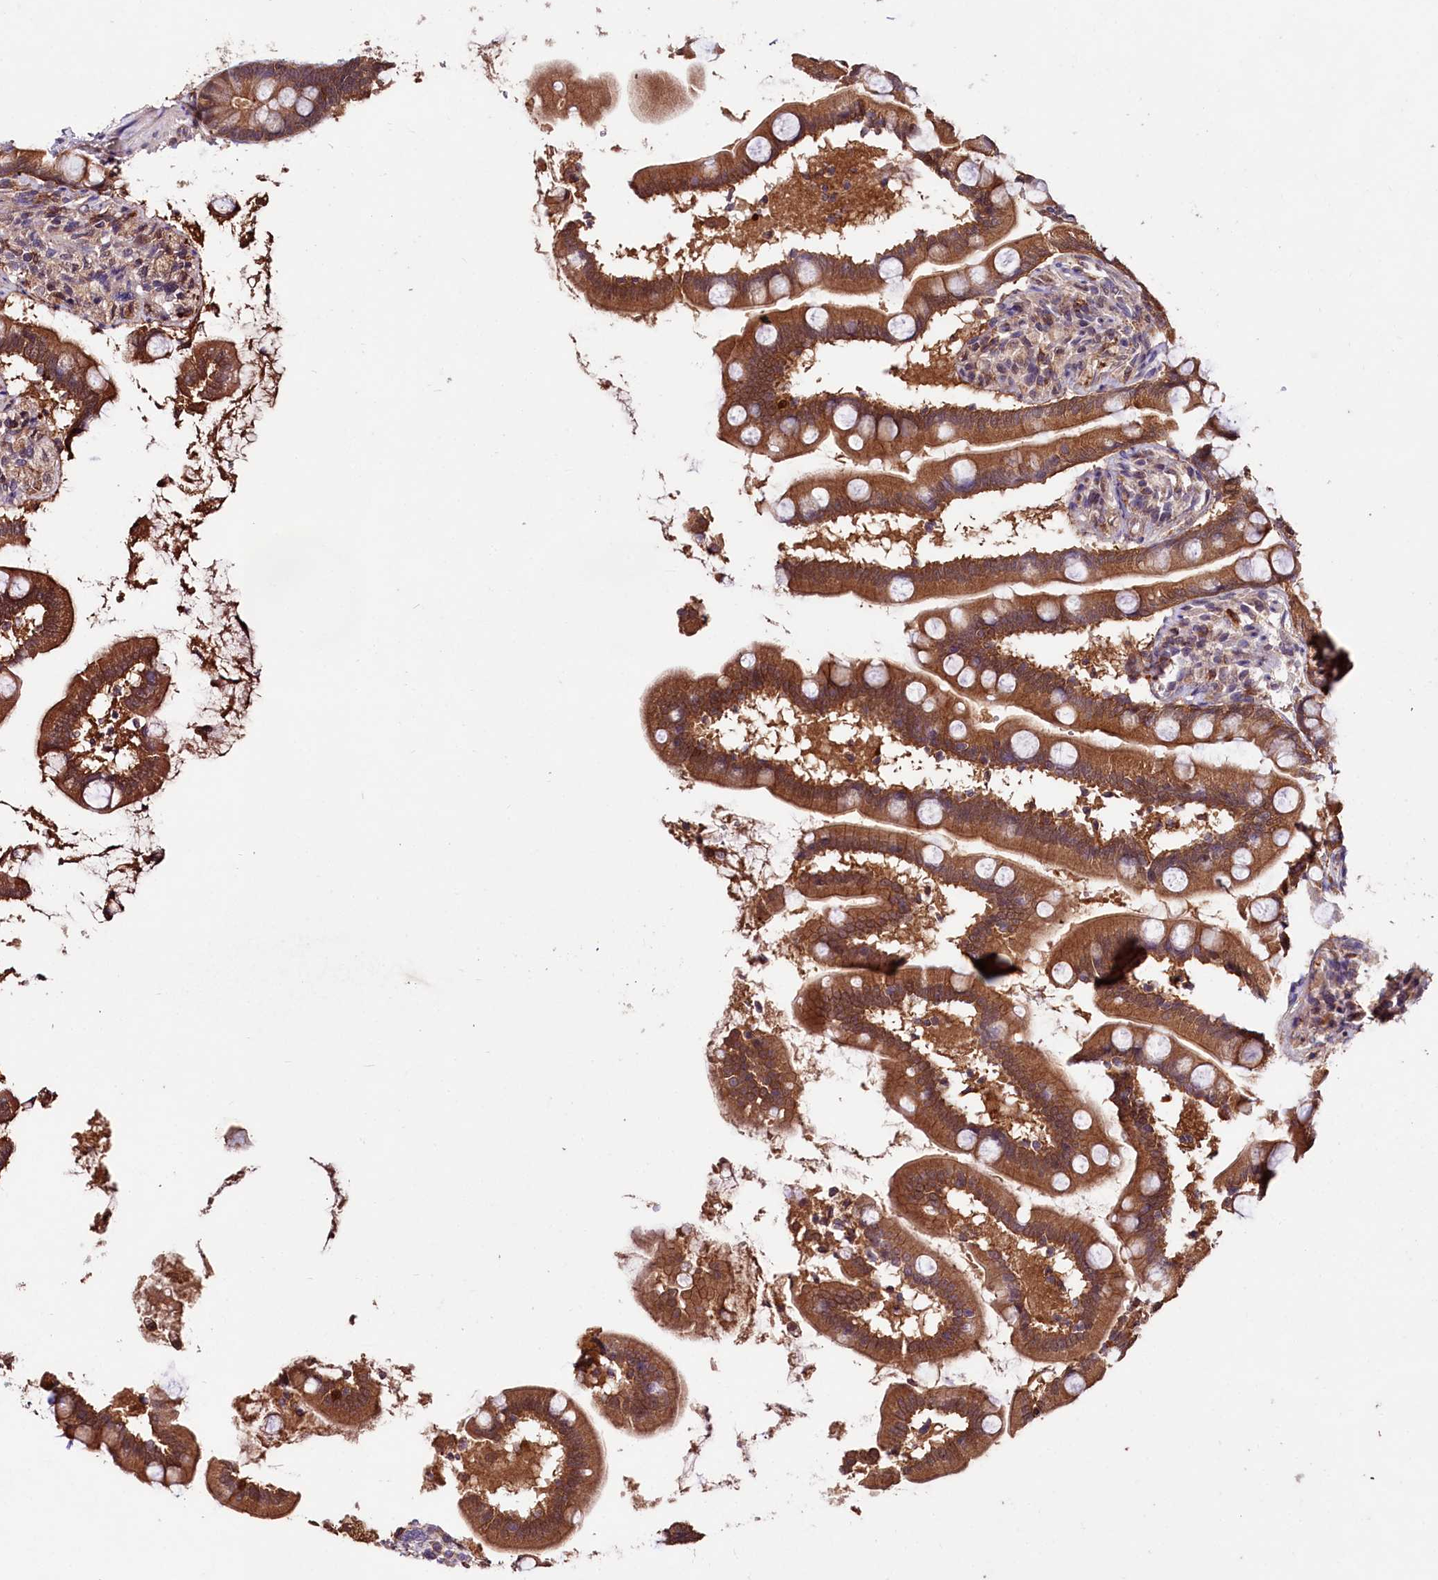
{"staining": {"intensity": "moderate", "quantity": ">75%", "location": "cytoplasmic/membranous"}, "tissue": "small intestine", "cell_type": "Glandular cells", "image_type": "normal", "snomed": [{"axis": "morphology", "description": "Normal tissue, NOS"}, {"axis": "topography", "description": "Small intestine"}], "caption": "Immunohistochemical staining of unremarkable small intestine shows moderate cytoplasmic/membranous protein staining in about >75% of glandular cells.", "gene": "KLRB1", "patient": {"sex": "female", "age": 64}}